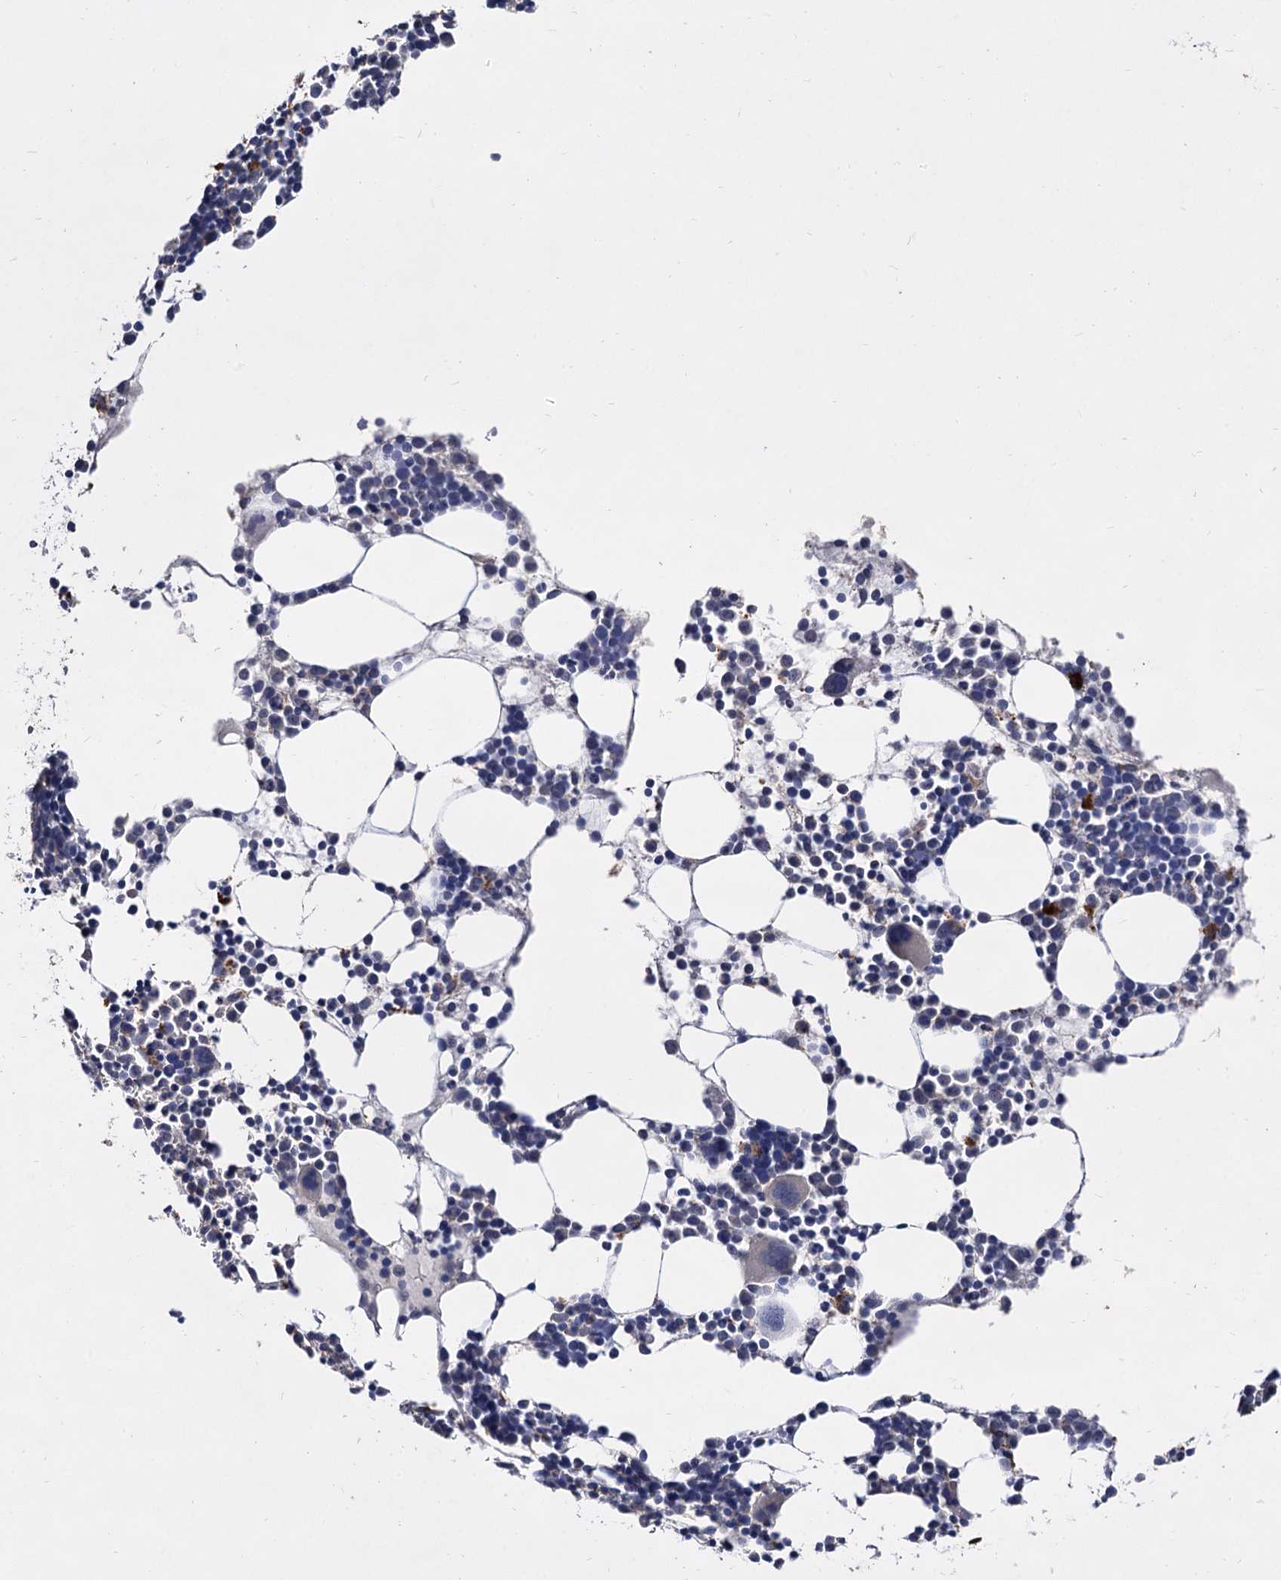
{"staining": {"intensity": "negative", "quantity": "none", "location": "none"}, "tissue": "bone marrow", "cell_type": "Hematopoietic cells", "image_type": "normal", "snomed": [{"axis": "morphology", "description": "Normal tissue, NOS"}, {"axis": "topography", "description": "Bone marrow"}], "caption": "Immunohistochemistry (IHC) of normal human bone marrow exhibits no positivity in hematopoietic cells.", "gene": "ACTR6", "patient": {"sex": "female", "age": 89}}